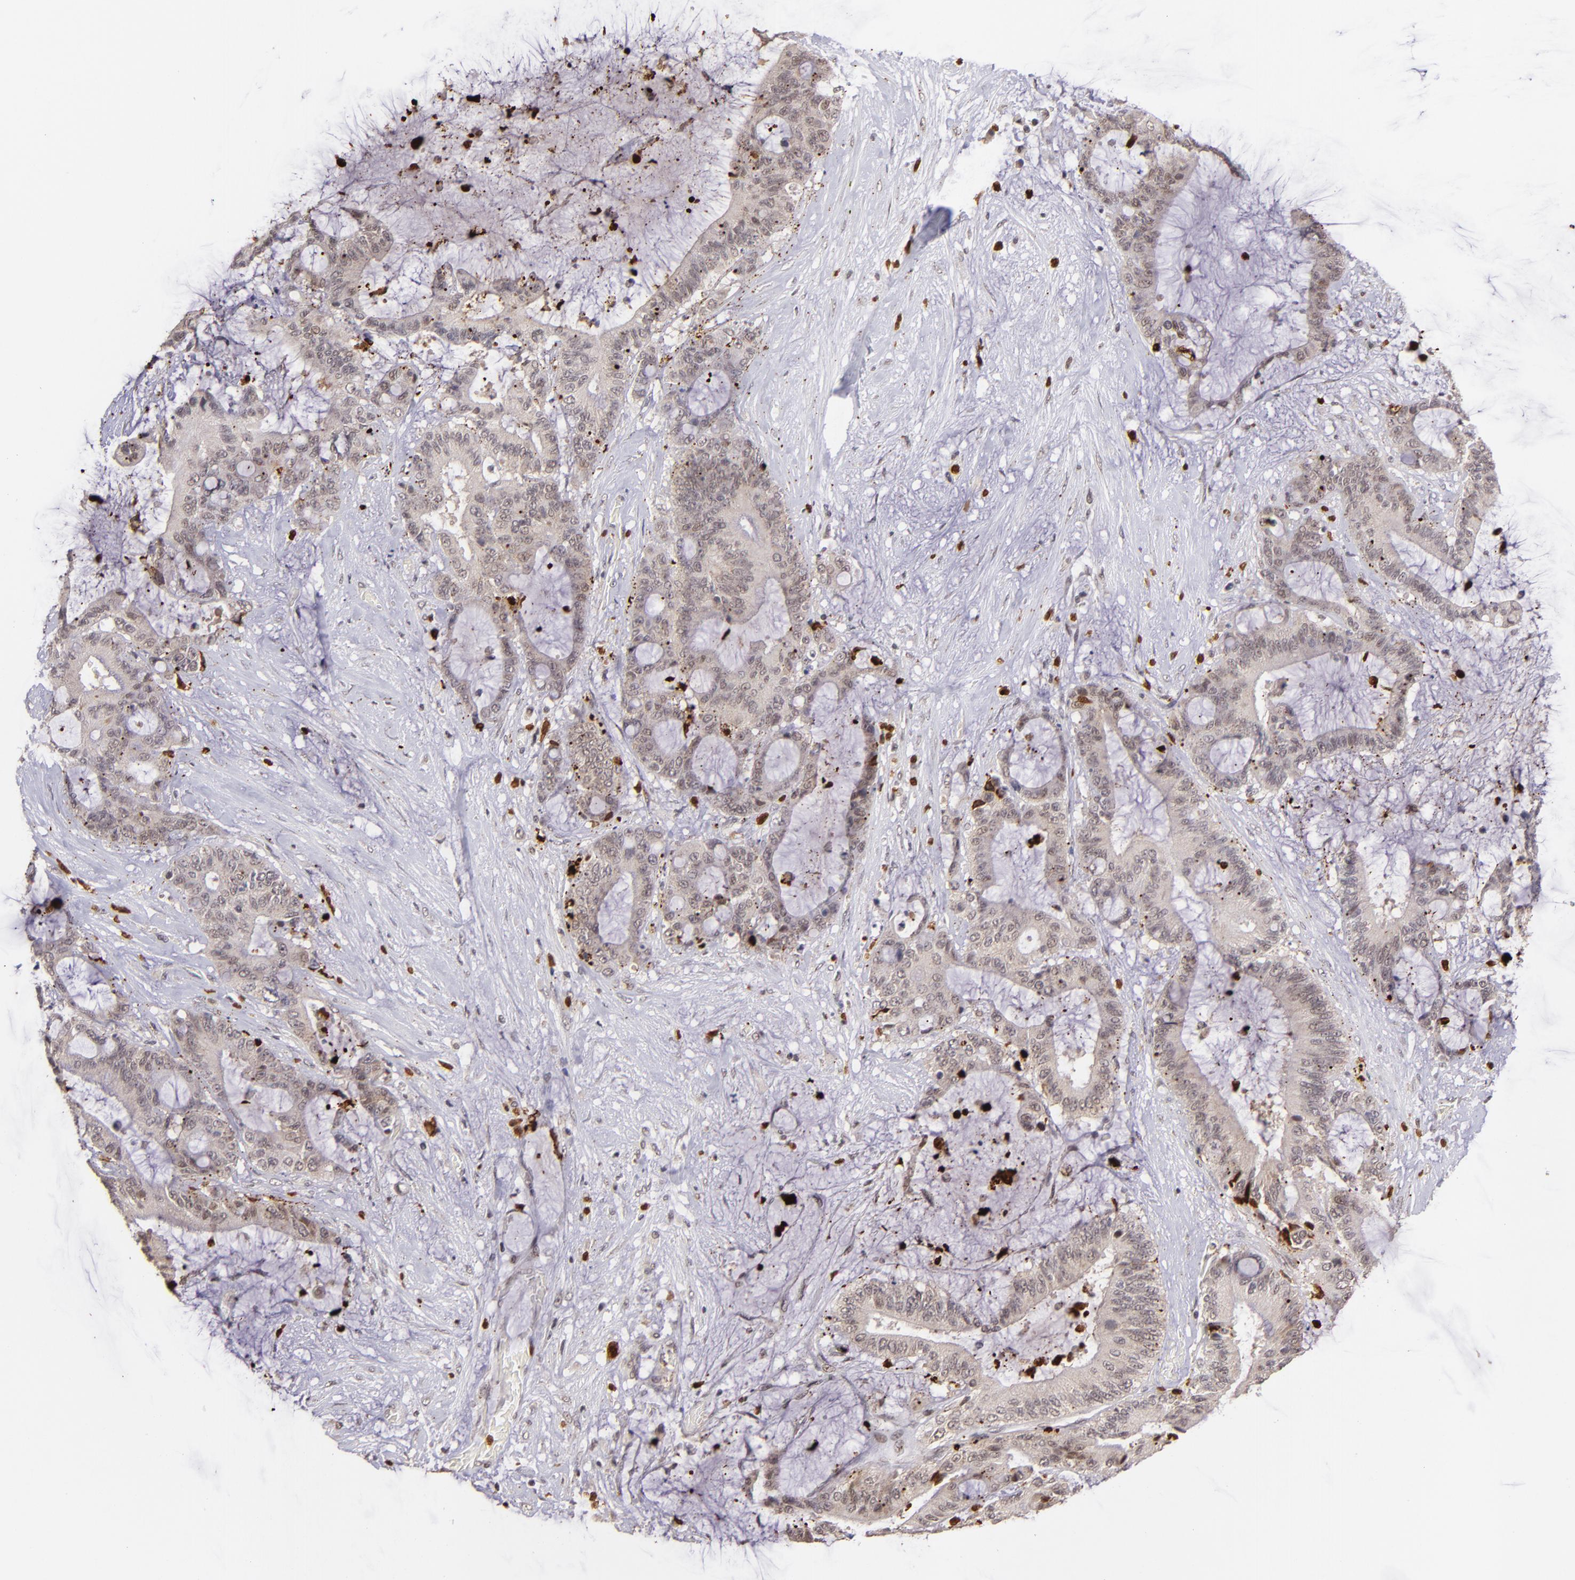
{"staining": {"intensity": "weak", "quantity": "<25%", "location": "cytoplasmic/membranous,nuclear"}, "tissue": "liver cancer", "cell_type": "Tumor cells", "image_type": "cancer", "snomed": [{"axis": "morphology", "description": "Cholangiocarcinoma"}, {"axis": "topography", "description": "Liver"}], "caption": "Tumor cells are negative for protein expression in human liver cancer.", "gene": "RXRG", "patient": {"sex": "female", "age": 73}}